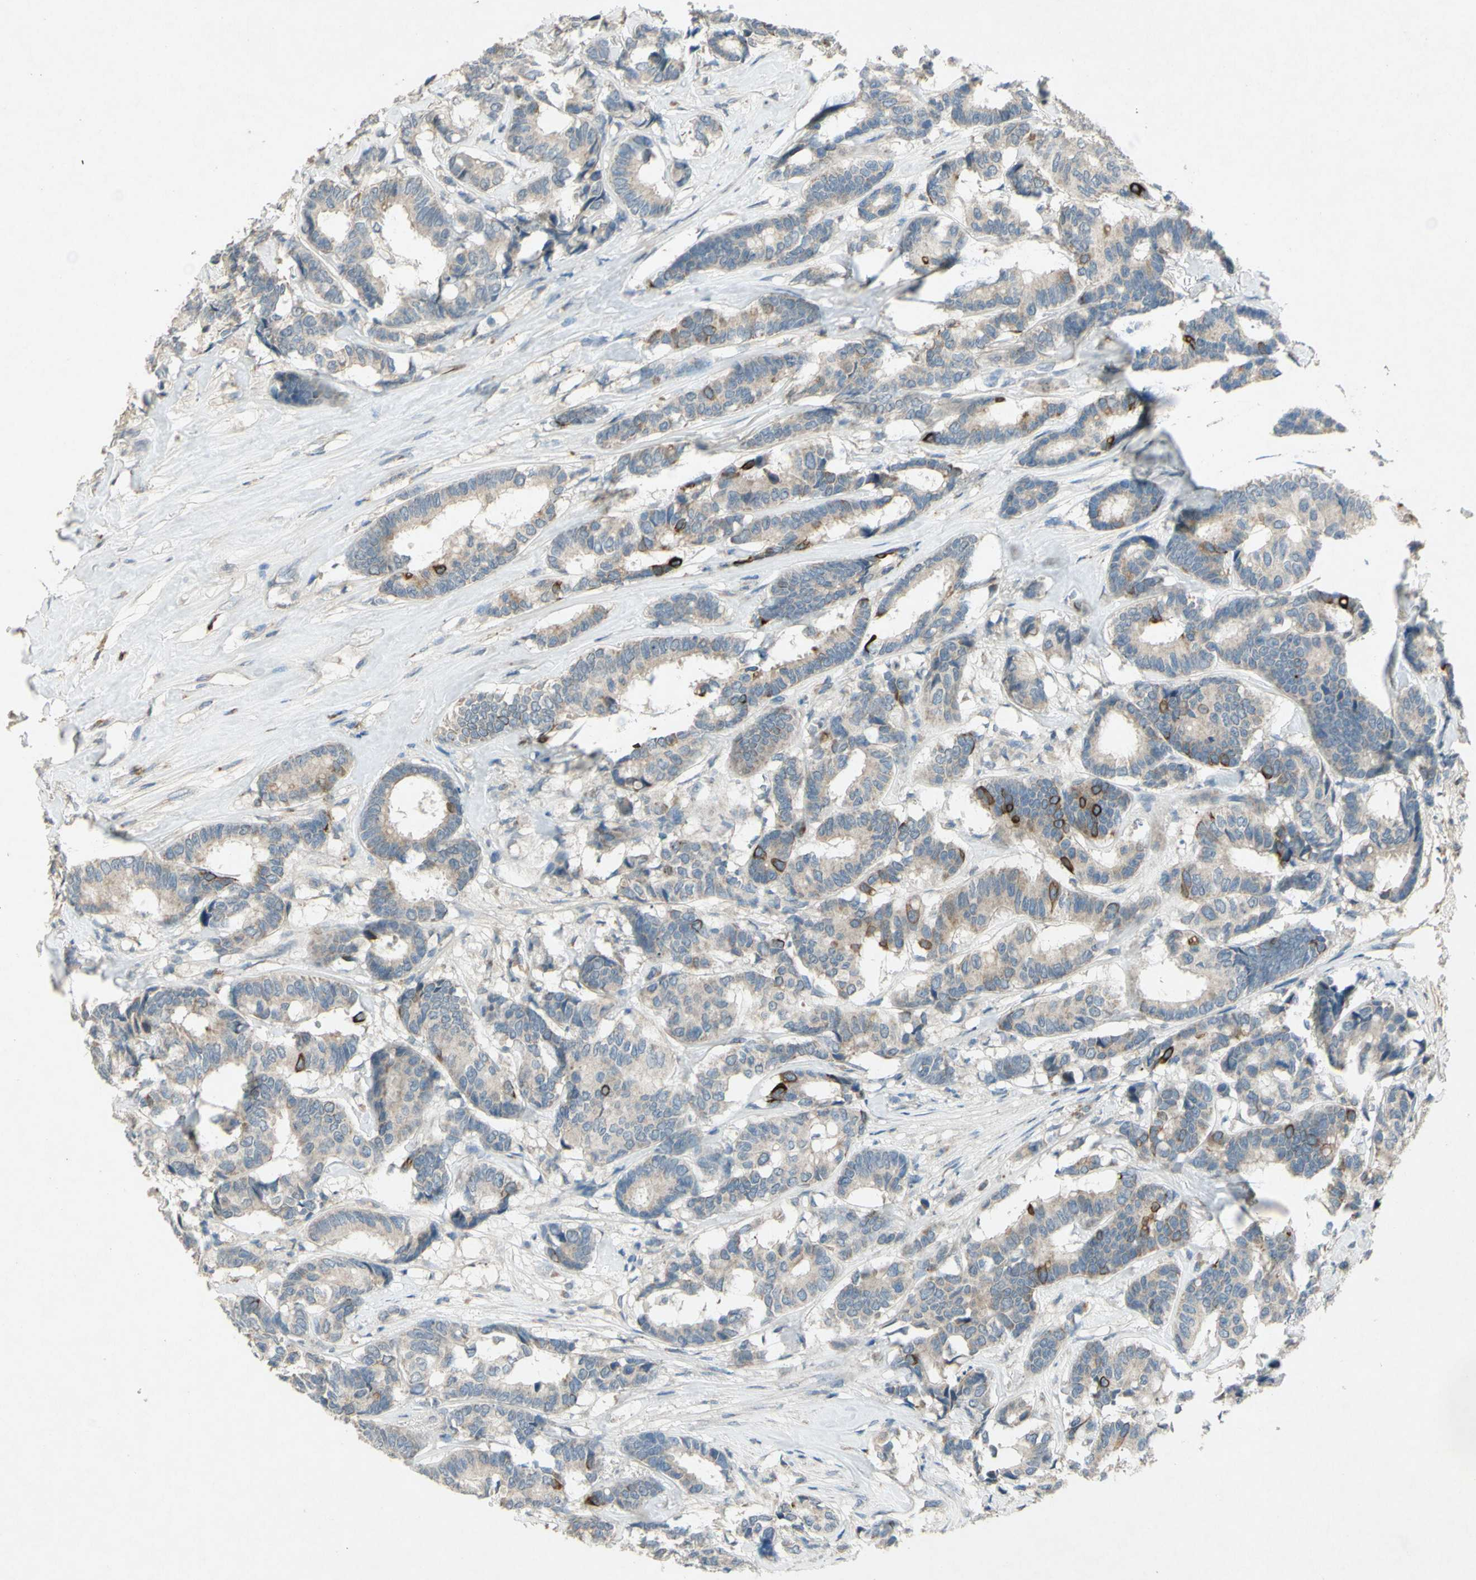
{"staining": {"intensity": "weak", "quantity": ">75%", "location": "cytoplasmic/membranous"}, "tissue": "breast cancer", "cell_type": "Tumor cells", "image_type": "cancer", "snomed": [{"axis": "morphology", "description": "Duct carcinoma"}, {"axis": "topography", "description": "Breast"}], "caption": "DAB immunohistochemical staining of breast cancer (intraductal carcinoma) displays weak cytoplasmic/membranous protein positivity in approximately >75% of tumor cells.", "gene": "TIMM21", "patient": {"sex": "female", "age": 87}}